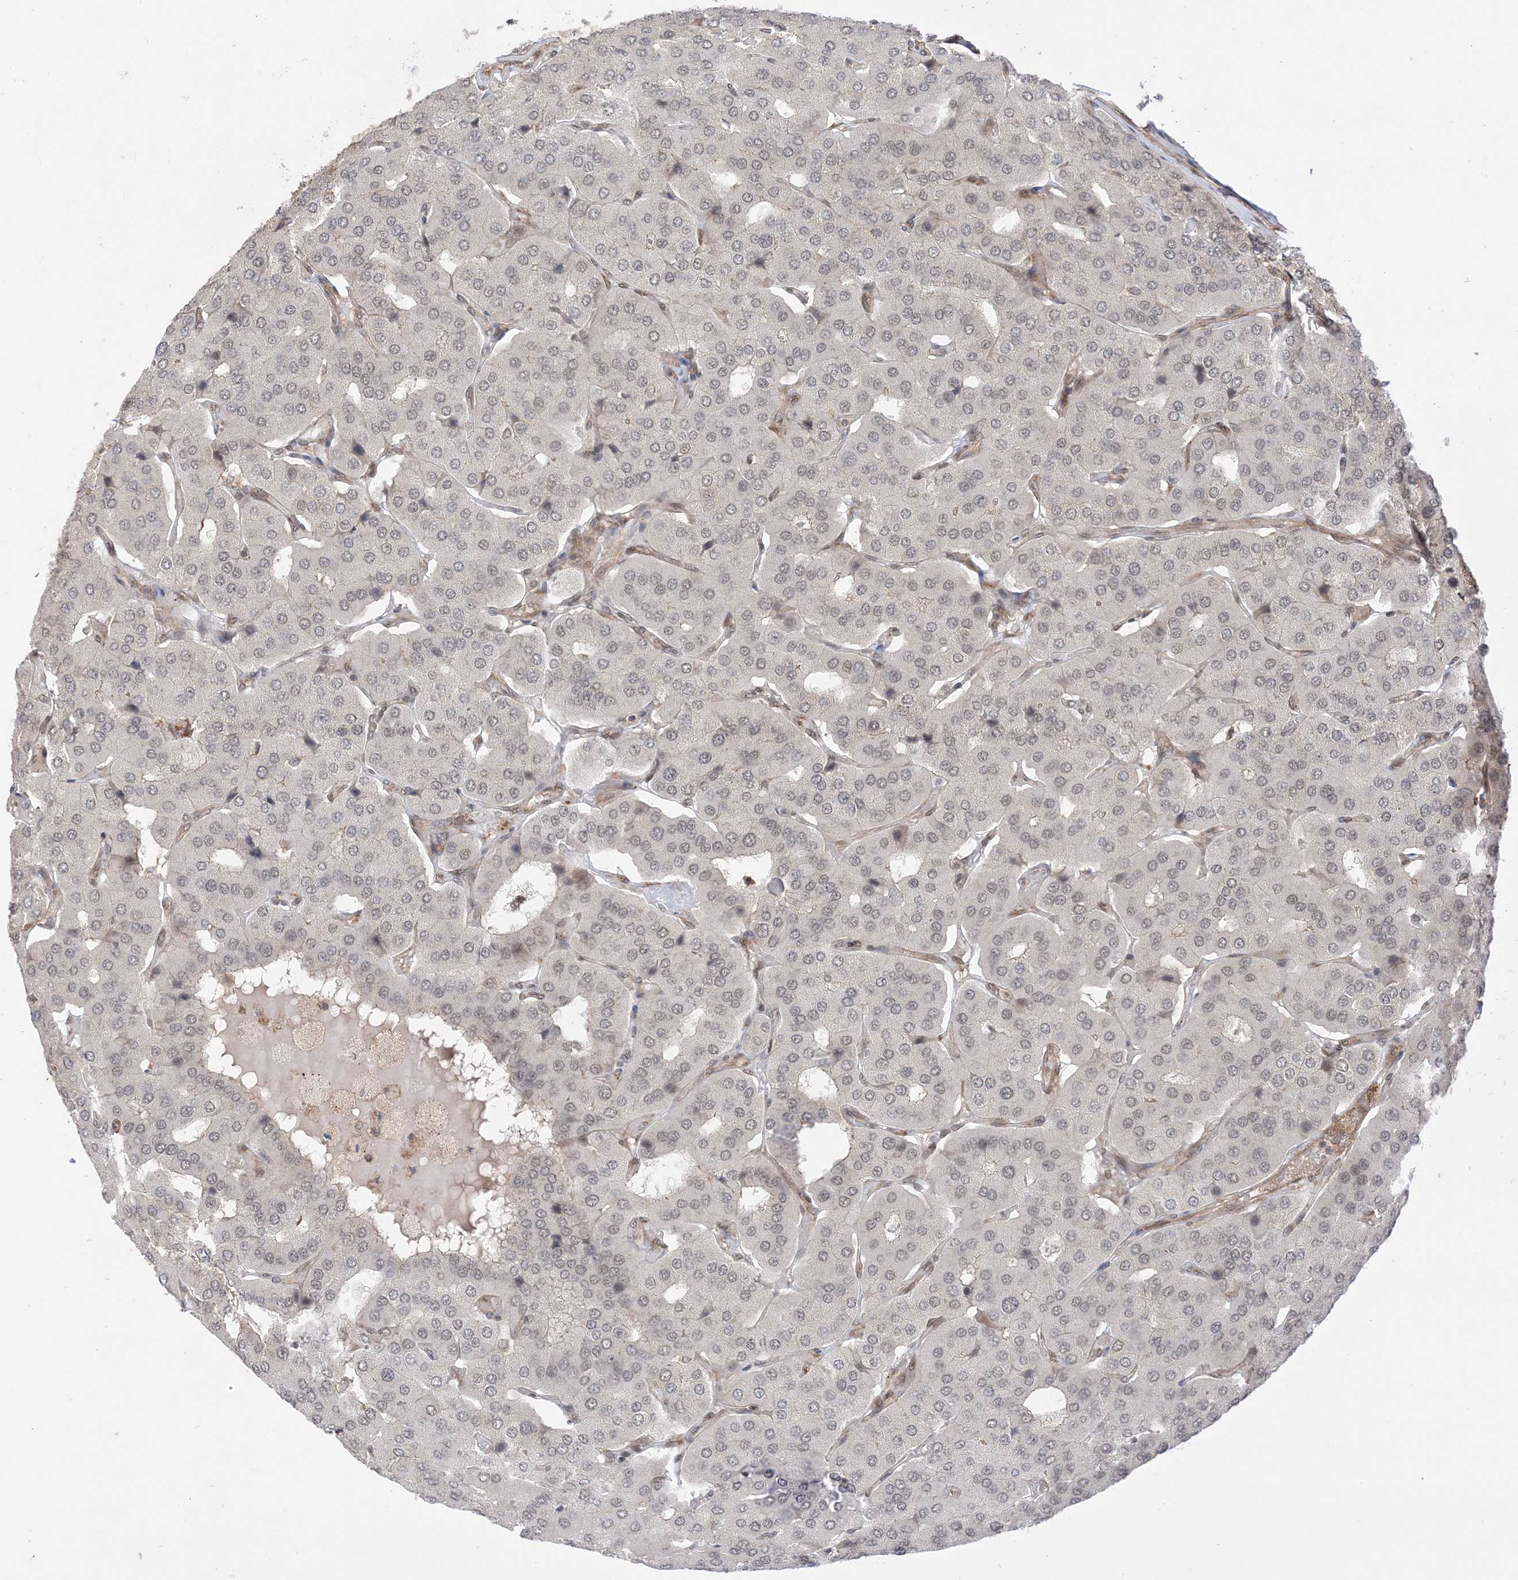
{"staining": {"intensity": "negative", "quantity": "none", "location": "none"}, "tissue": "parathyroid gland", "cell_type": "Glandular cells", "image_type": "normal", "snomed": [{"axis": "morphology", "description": "Normal tissue, NOS"}, {"axis": "morphology", "description": "Adenoma, NOS"}, {"axis": "topography", "description": "Parathyroid gland"}], "caption": "There is no significant staining in glandular cells of parathyroid gland. Brightfield microscopy of IHC stained with DAB (brown) and hematoxylin (blue), captured at high magnification.", "gene": "METTL21A", "patient": {"sex": "female", "age": 86}}